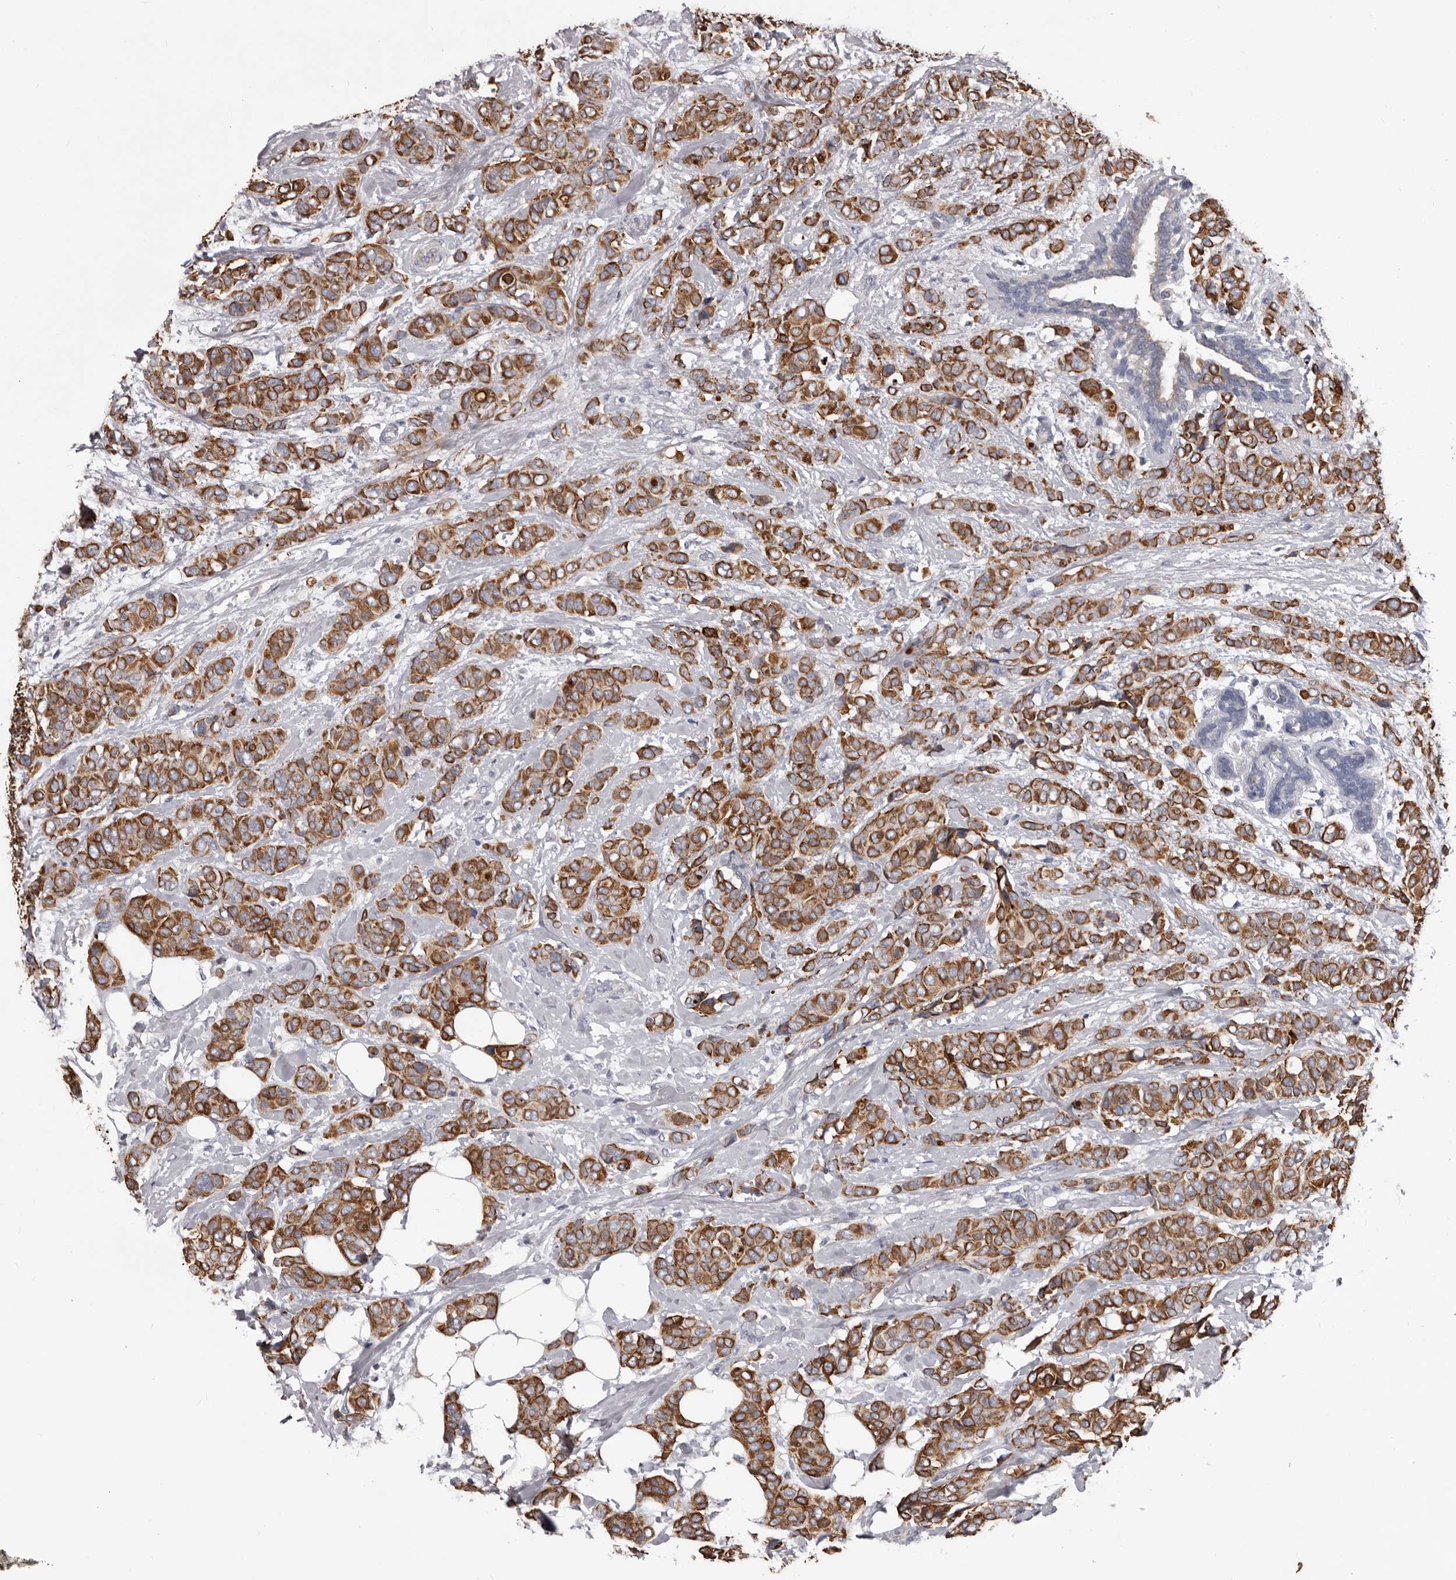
{"staining": {"intensity": "strong", "quantity": ">75%", "location": "cytoplasmic/membranous"}, "tissue": "breast cancer", "cell_type": "Tumor cells", "image_type": "cancer", "snomed": [{"axis": "morphology", "description": "Lobular carcinoma"}, {"axis": "topography", "description": "Breast"}], "caption": "Breast cancer tissue displays strong cytoplasmic/membranous expression in approximately >75% of tumor cells", "gene": "LPAR6", "patient": {"sex": "female", "age": 51}}